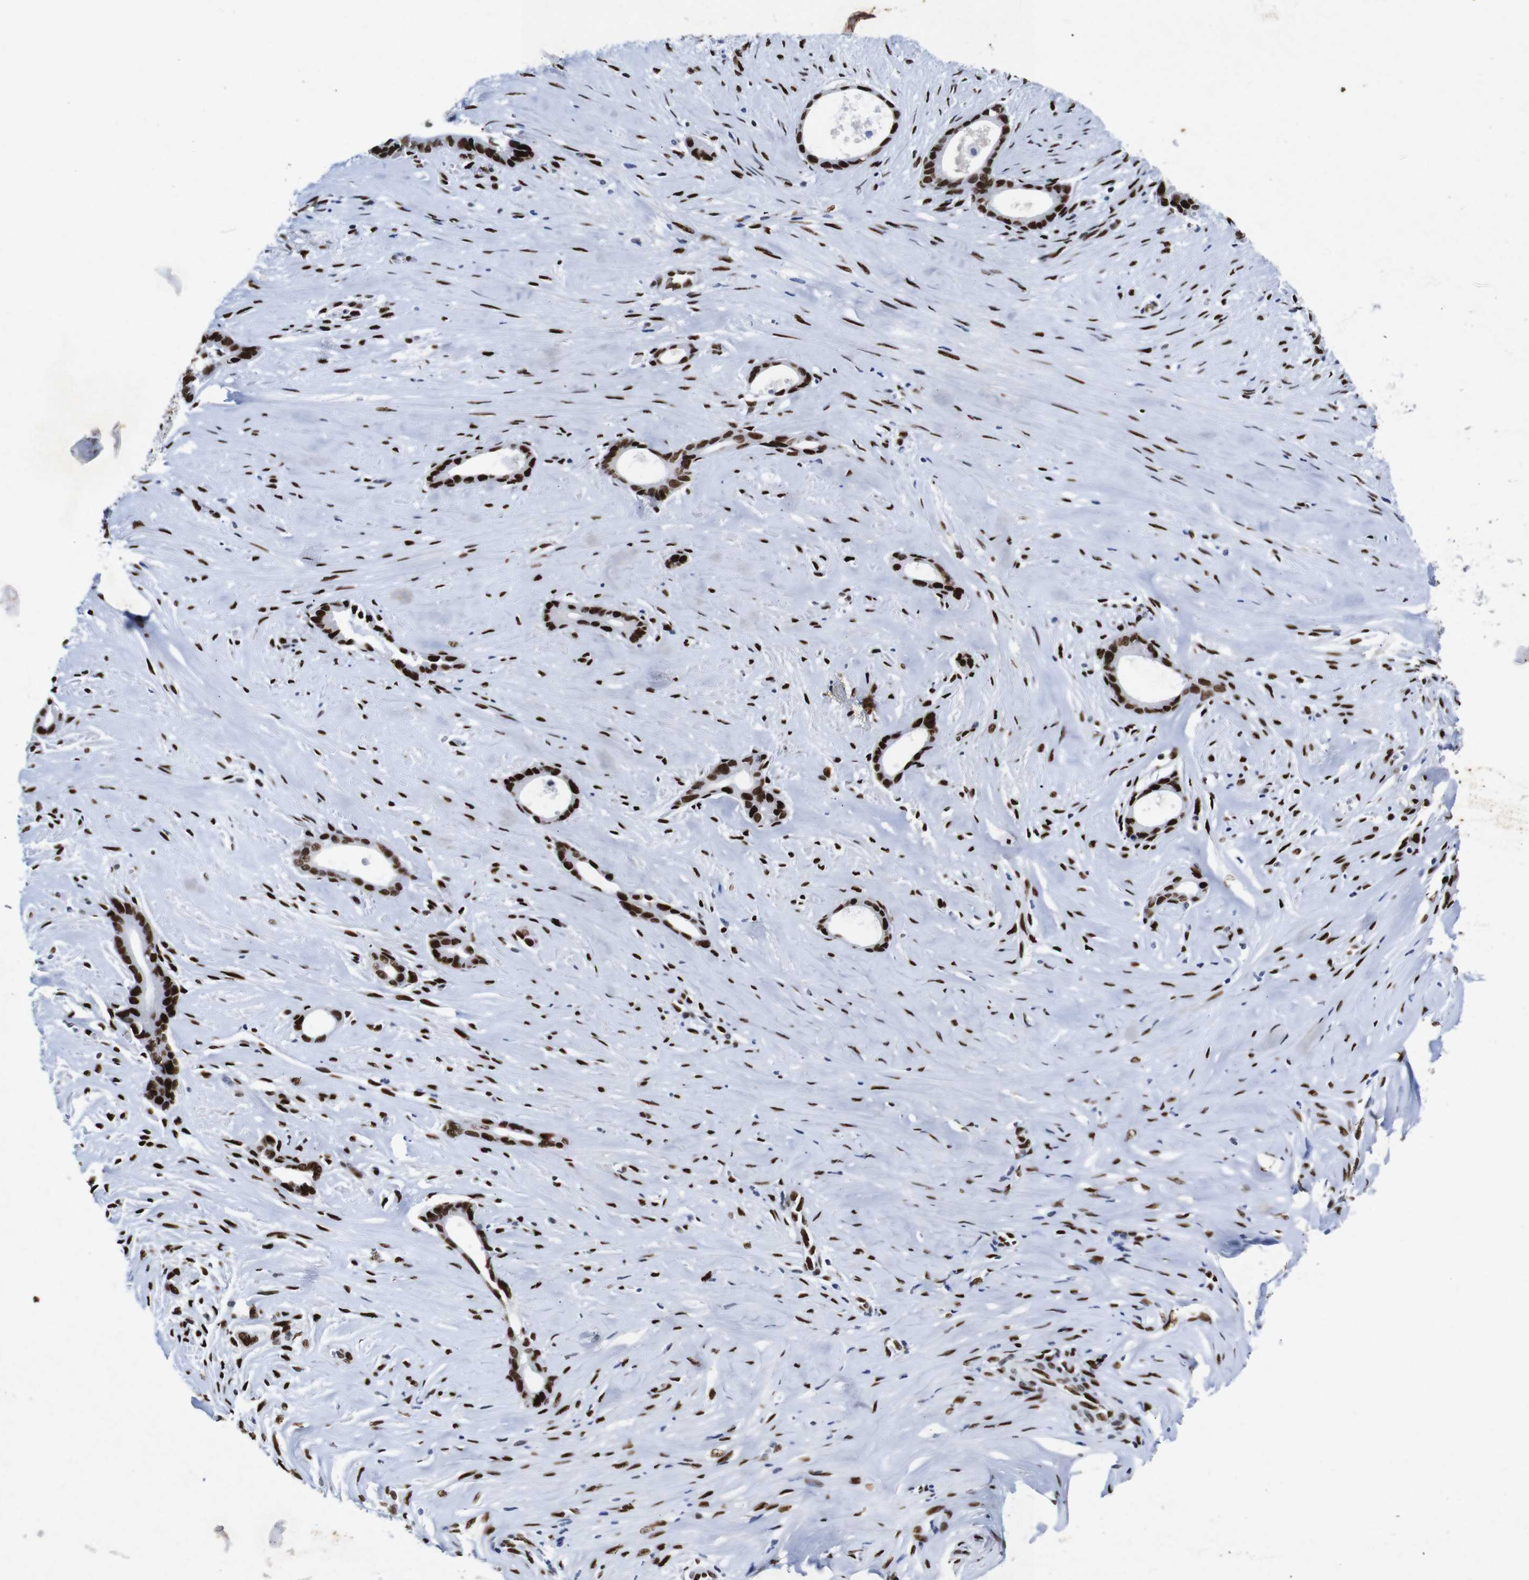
{"staining": {"intensity": "strong", "quantity": ">75%", "location": "nuclear"}, "tissue": "liver cancer", "cell_type": "Tumor cells", "image_type": "cancer", "snomed": [{"axis": "morphology", "description": "Cholangiocarcinoma"}, {"axis": "topography", "description": "Liver"}], "caption": "A high-resolution histopathology image shows immunohistochemistry (IHC) staining of liver cancer, which shows strong nuclear staining in about >75% of tumor cells. Immunohistochemistry (ihc) stains the protein in brown and the nuclei are stained blue.", "gene": "FOSL2", "patient": {"sex": "female", "age": 55}}